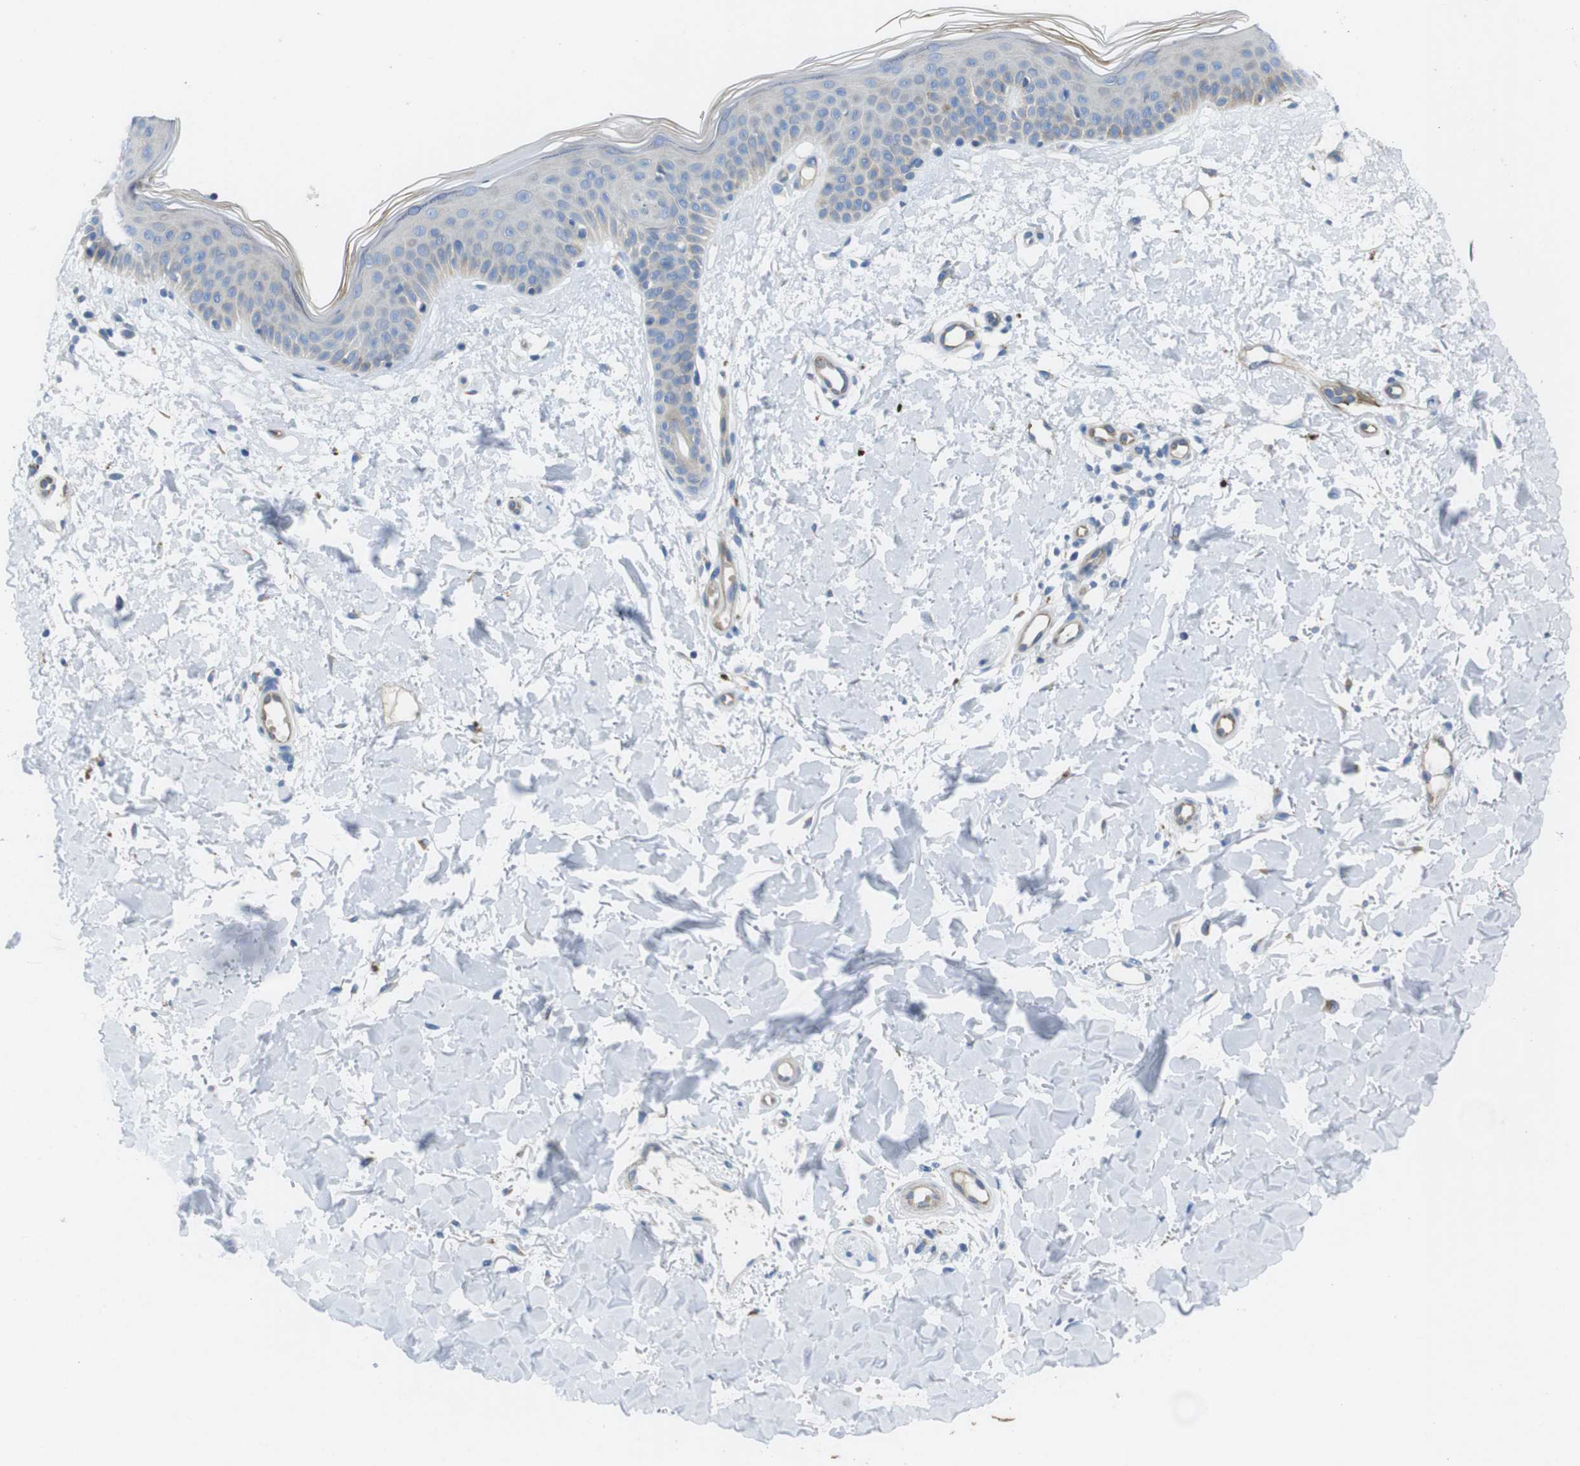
{"staining": {"intensity": "negative", "quantity": "none", "location": "none"}, "tissue": "skin", "cell_type": "Fibroblasts", "image_type": "normal", "snomed": [{"axis": "morphology", "description": "Normal tissue, NOS"}, {"axis": "topography", "description": "Skin"}], "caption": "The image displays no staining of fibroblasts in normal skin. Brightfield microscopy of immunohistochemistry (IHC) stained with DAB (3,3'-diaminobenzidine) (brown) and hematoxylin (blue), captured at high magnification.", "gene": "TMEM234", "patient": {"sex": "female", "age": 56}}